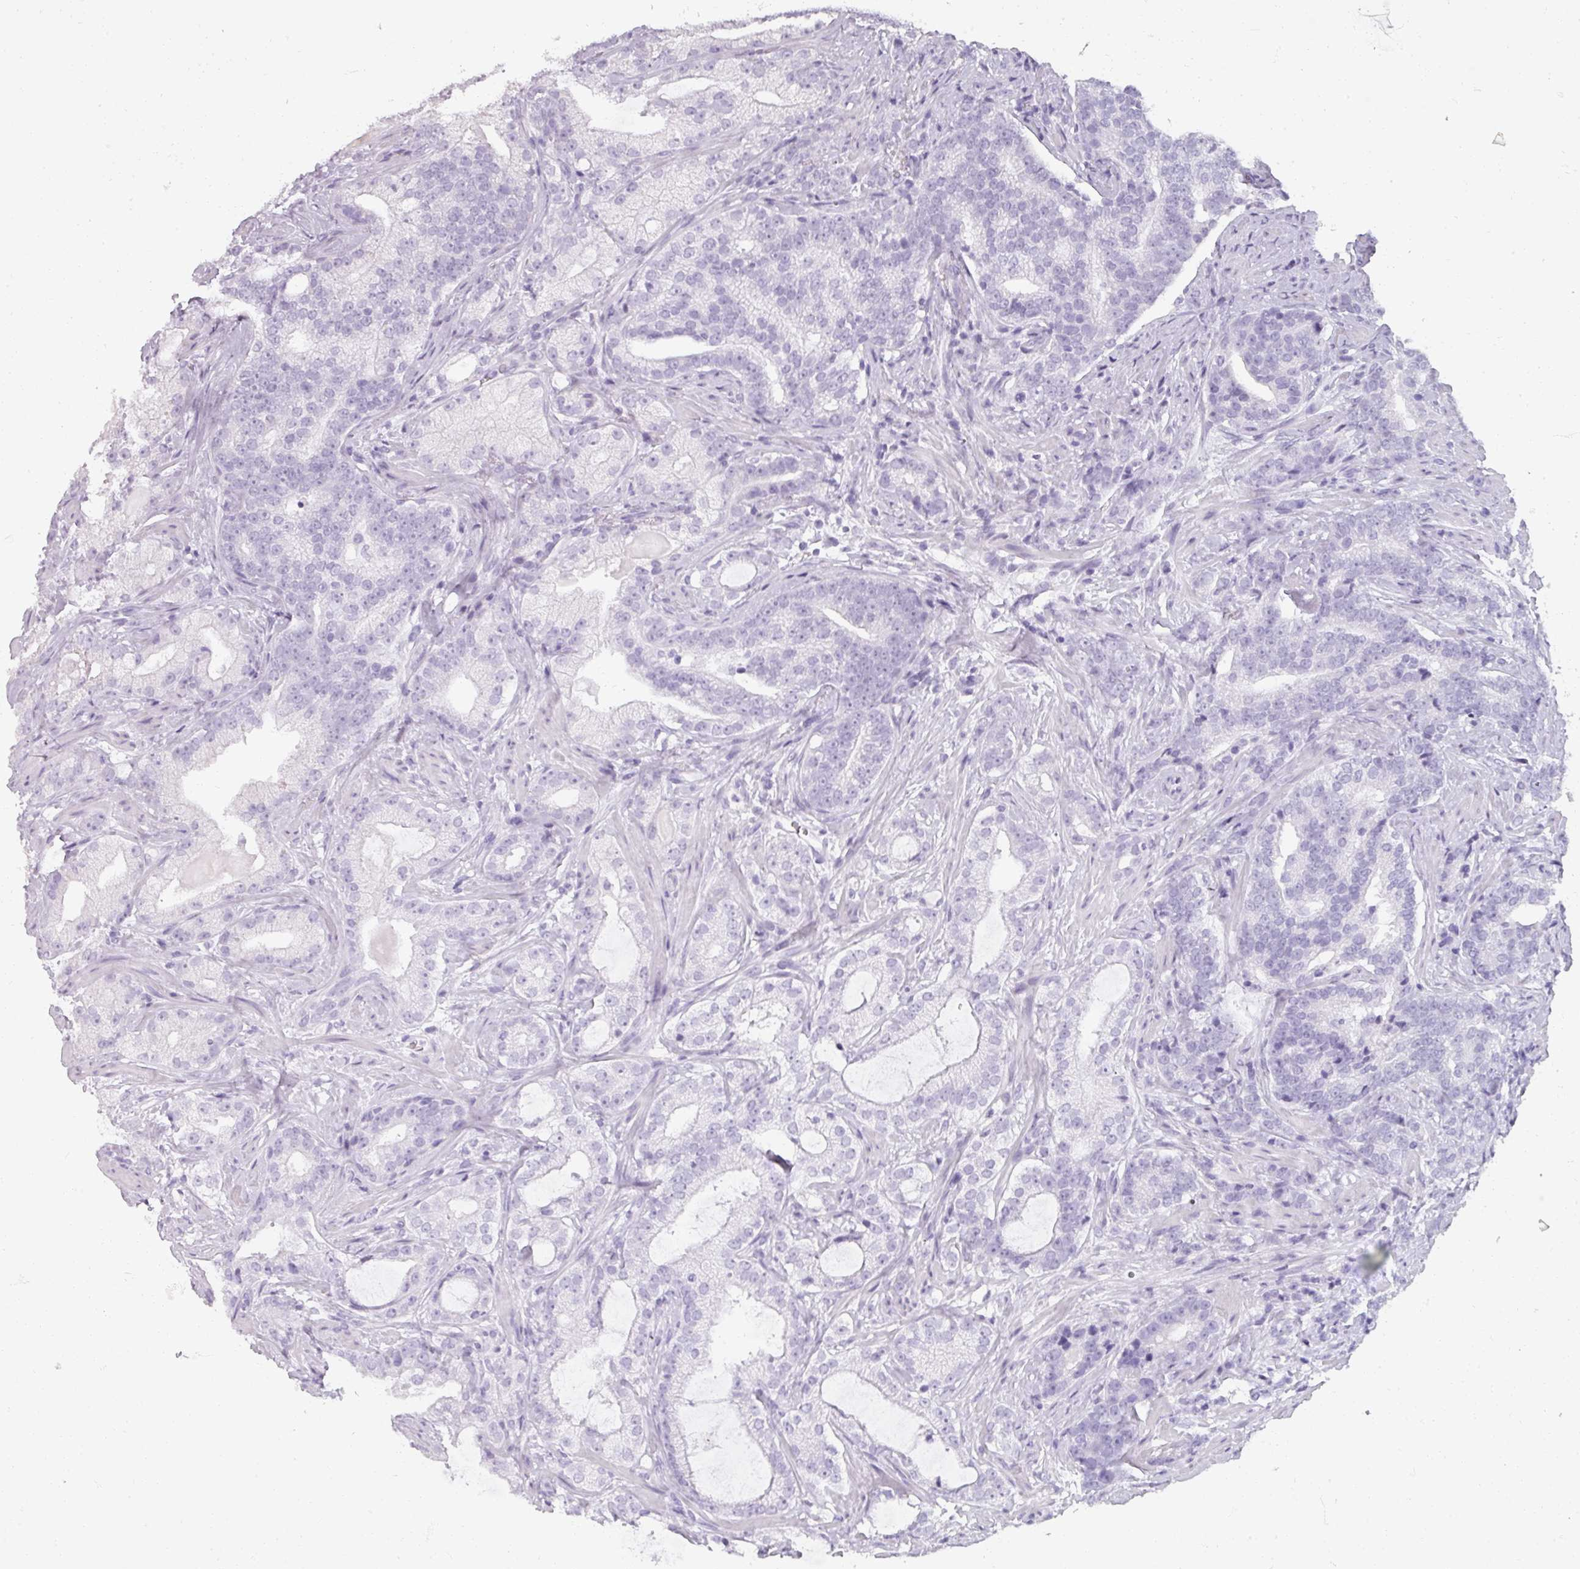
{"staining": {"intensity": "negative", "quantity": "none", "location": "none"}, "tissue": "prostate cancer", "cell_type": "Tumor cells", "image_type": "cancer", "snomed": [{"axis": "morphology", "description": "Adenocarcinoma, High grade"}, {"axis": "topography", "description": "Prostate"}], "caption": "Tumor cells show no significant staining in prostate cancer.", "gene": "REG3G", "patient": {"sex": "male", "age": 64}}